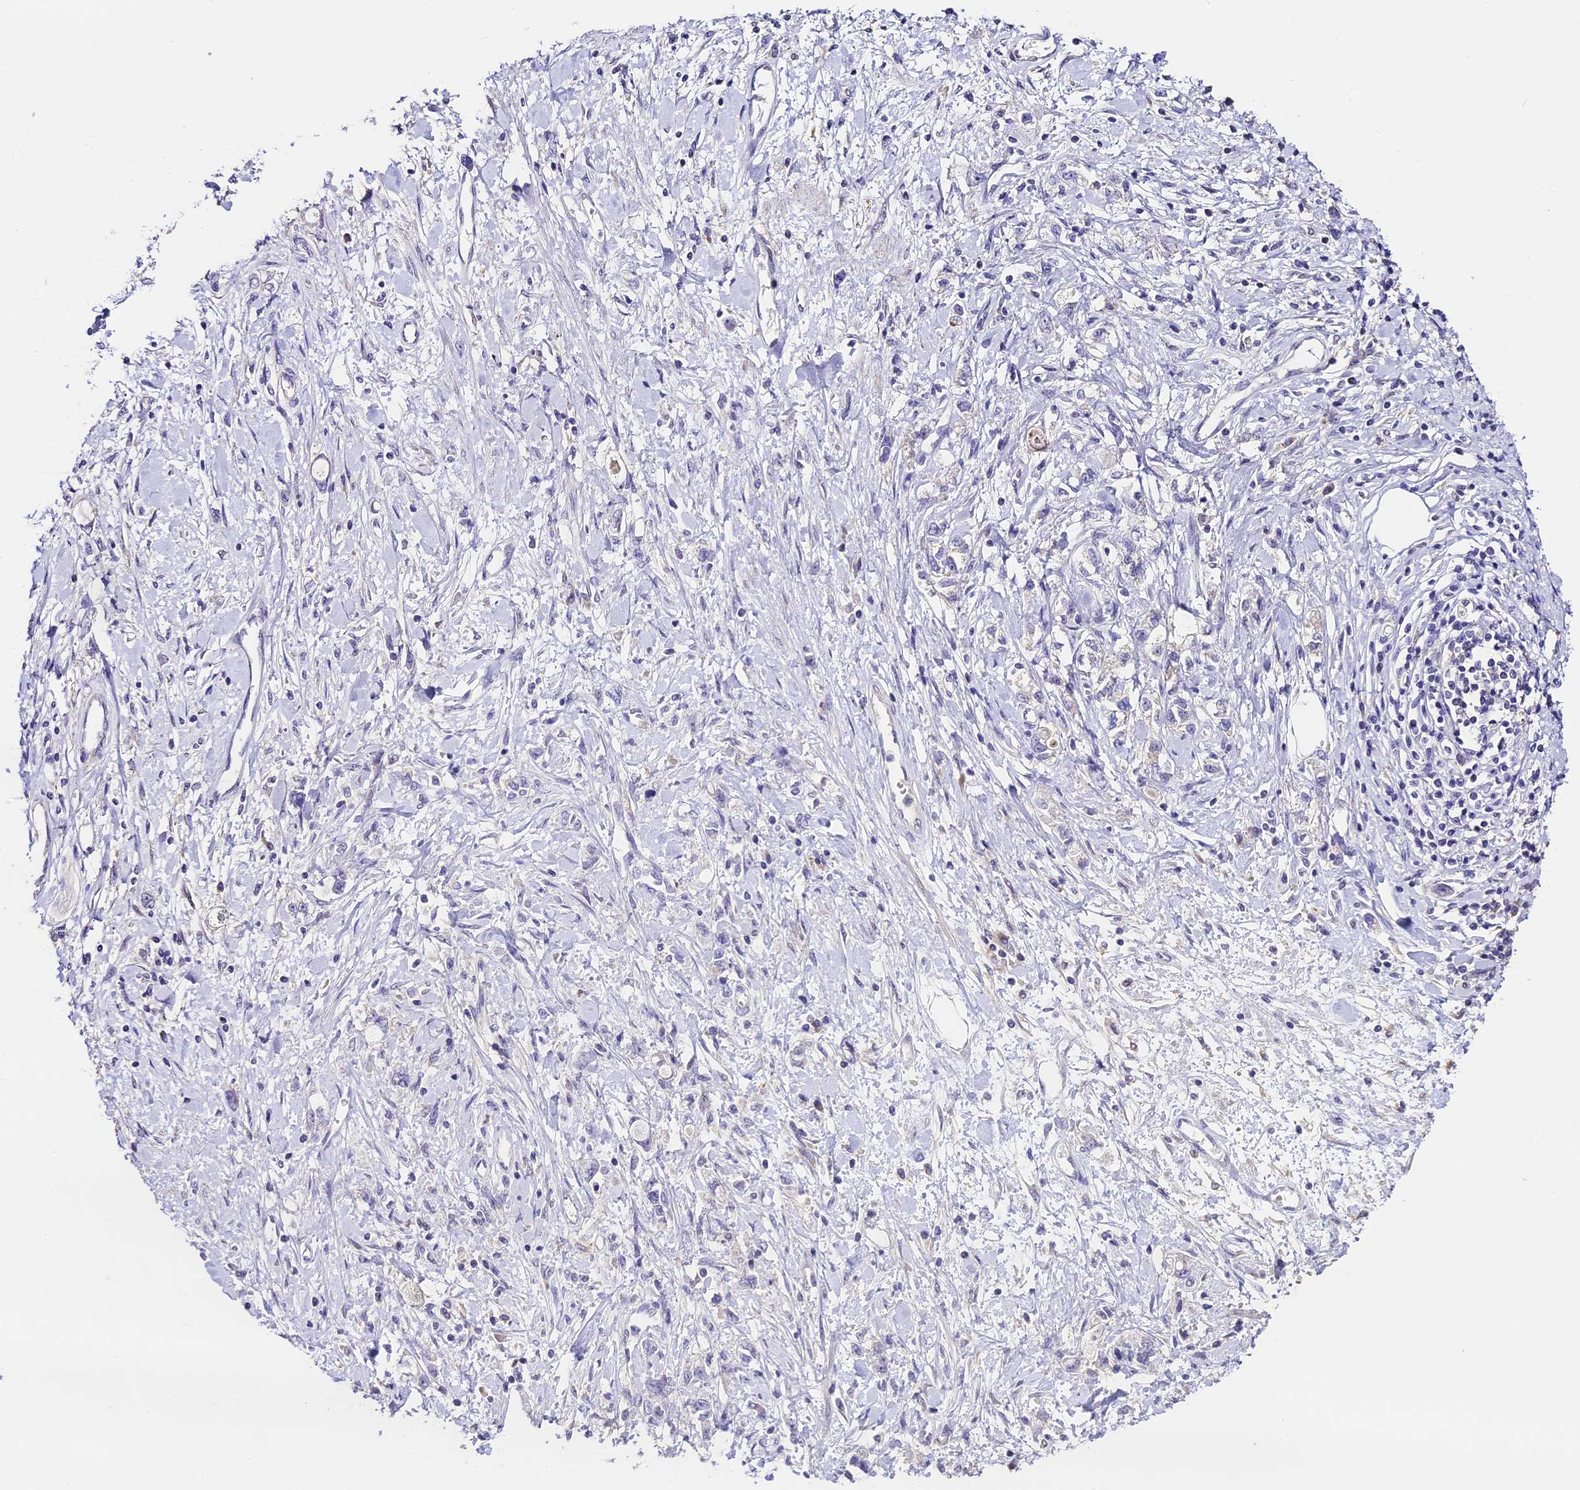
{"staining": {"intensity": "negative", "quantity": "none", "location": "none"}, "tissue": "stomach cancer", "cell_type": "Tumor cells", "image_type": "cancer", "snomed": [{"axis": "morphology", "description": "Adenocarcinoma, NOS"}, {"axis": "topography", "description": "Stomach"}], "caption": "Stomach cancer (adenocarcinoma) stained for a protein using immunohistochemistry exhibits no positivity tumor cells.", "gene": "DGKH", "patient": {"sex": "female", "age": 76}}